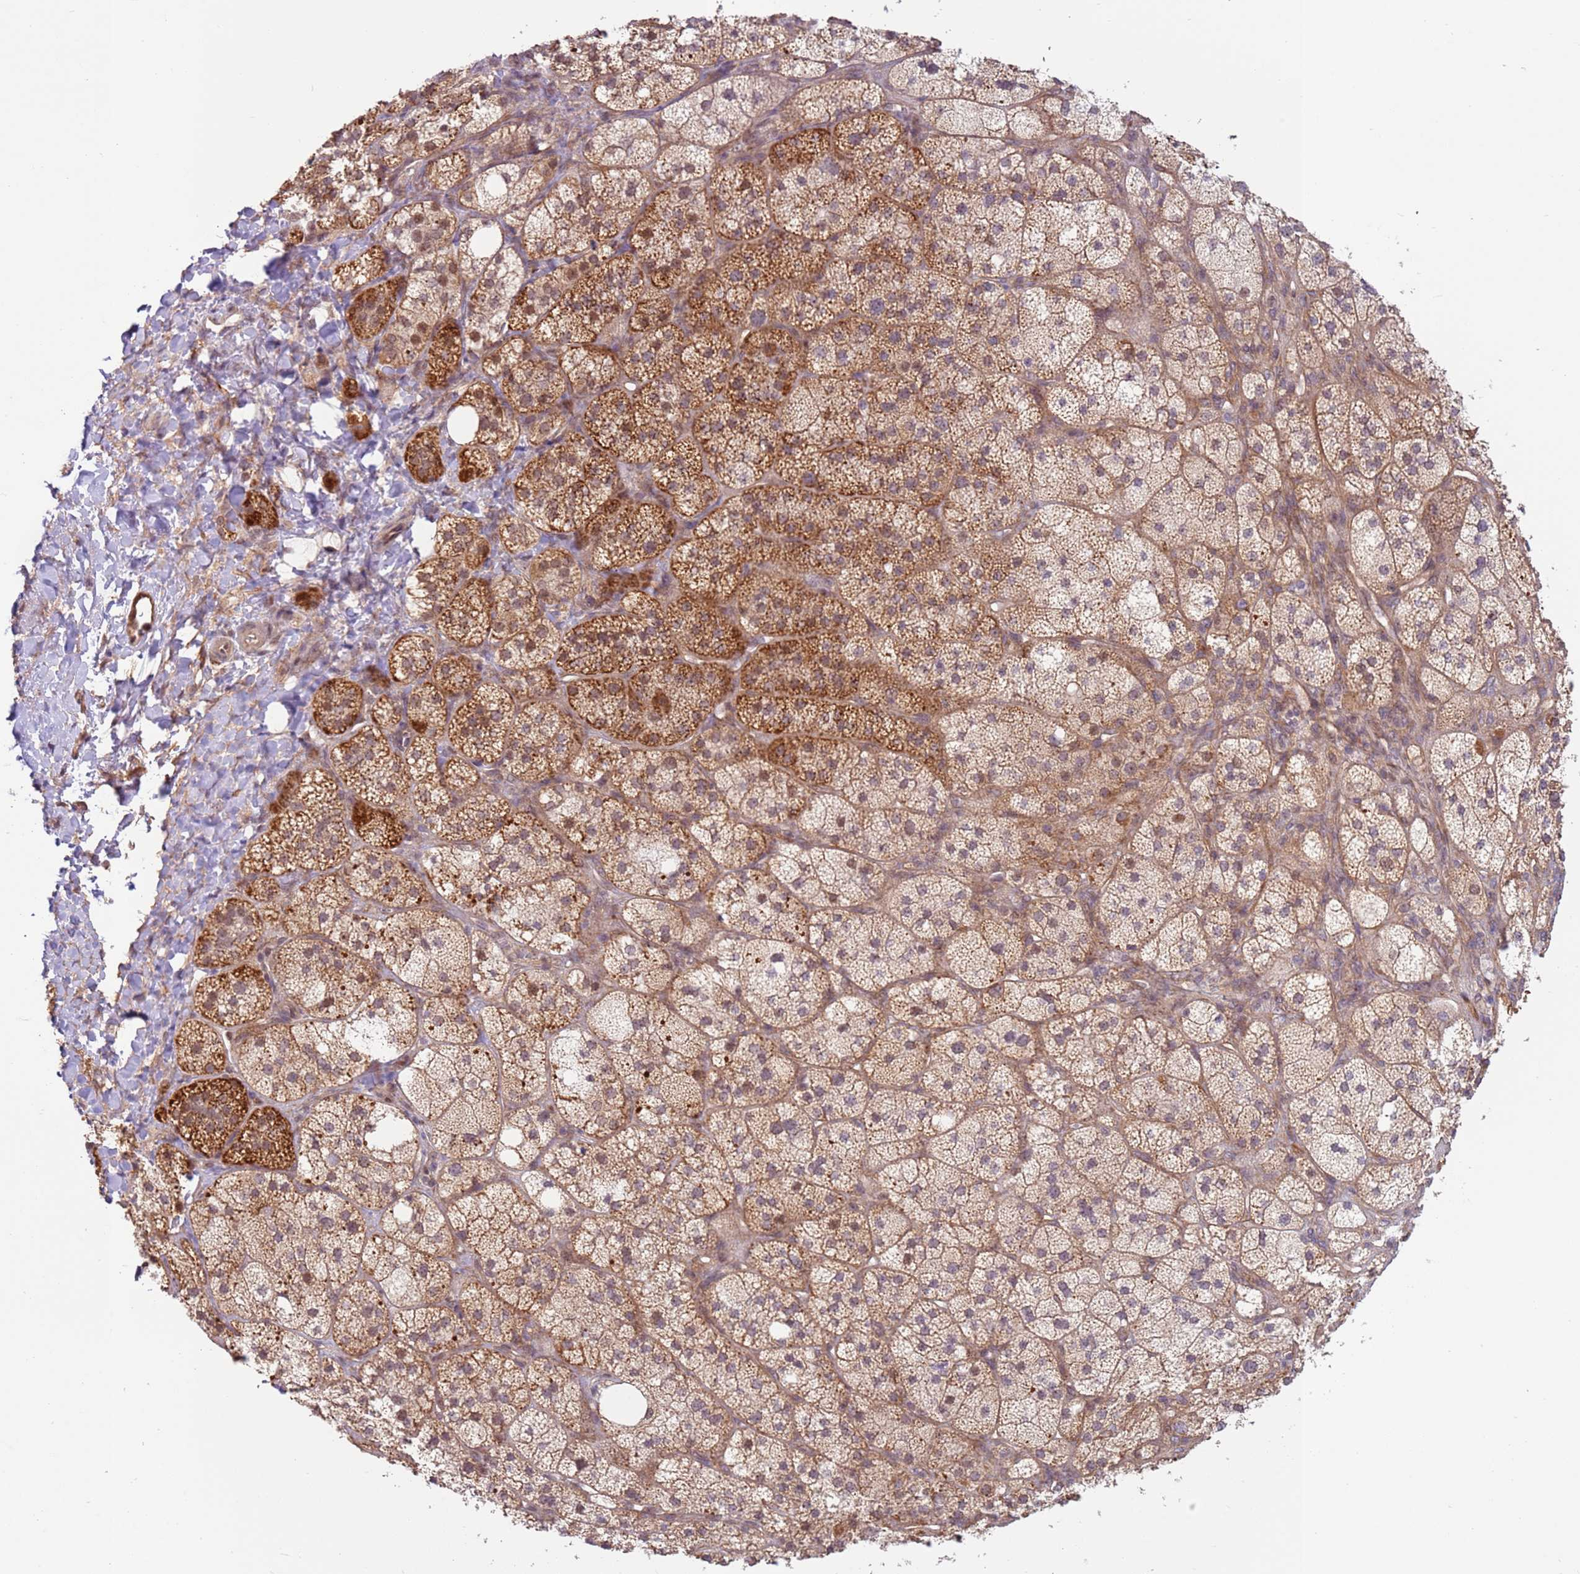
{"staining": {"intensity": "moderate", "quantity": "25%-75%", "location": "cytoplasmic/membranous"}, "tissue": "adrenal gland", "cell_type": "Glandular cells", "image_type": "normal", "snomed": [{"axis": "morphology", "description": "Normal tissue, NOS"}, {"axis": "topography", "description": "Adrenal gland"}], "caption": "About 25%-75% of glandular cells in normal adrenal gland reveal moderate cytoplasmic/membranous protein positivity as visualized by brown immunohistochemical staining.", "gene": "DCAF4", "patient": {"sex": "male", "age": 61}}